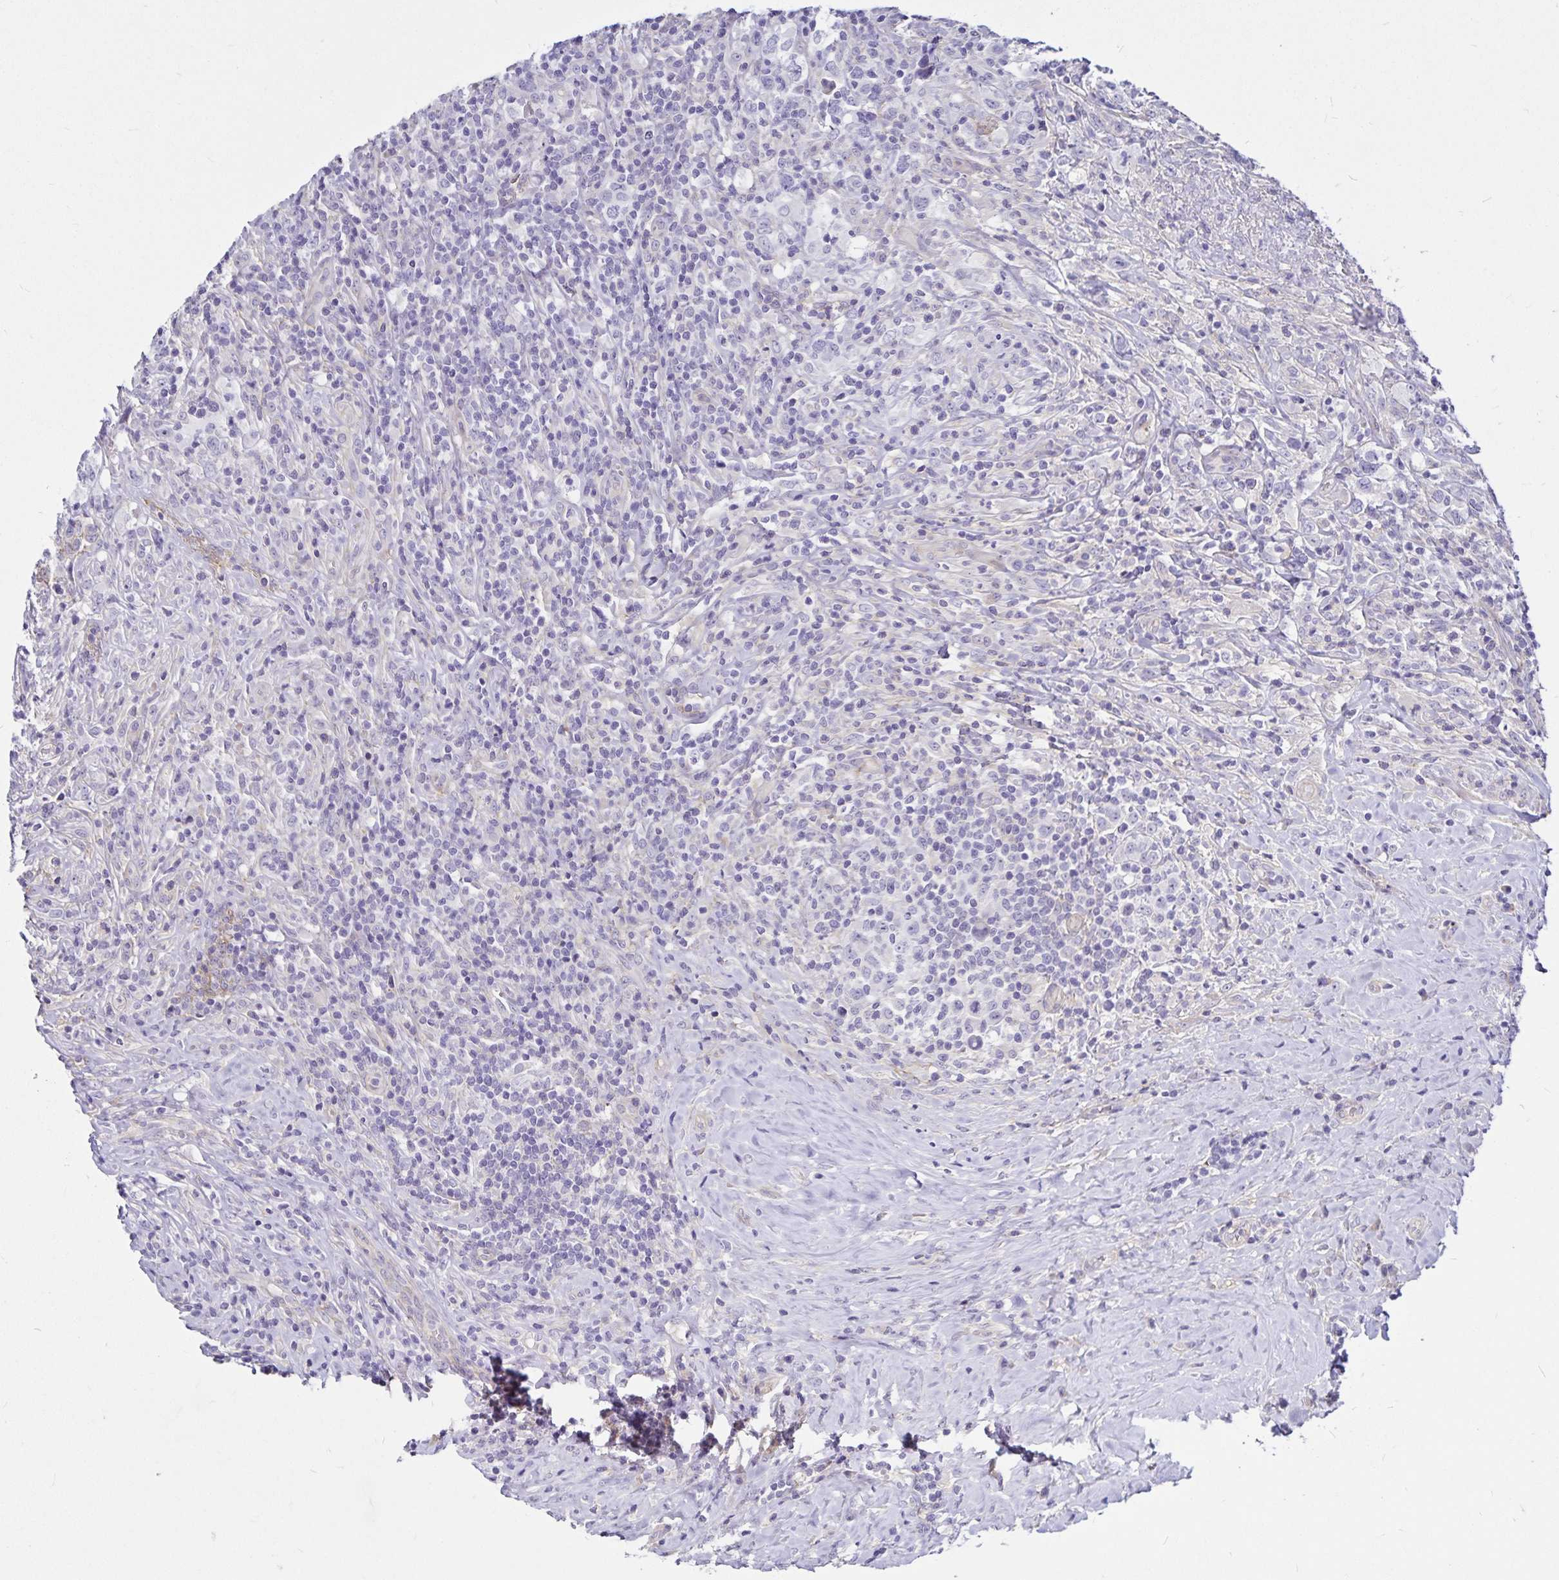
{"staining": {"intensity": "negative", "quantity": "none", "location": "none"}, "tissue": "lymphoma", "cell_type": "Tumor cells", "image_type": "cancer", "snomed": [{"axis": "morphology", "description": "Hodgkin's disease, NOS"}, {"axis": "topography", "description": "Lymph node"}], "caption": "The photomicrograph demonstrates no significant staining in tumor cells of lymphoma.", "gene": "GNG12", "patient": {"sex": "female", "age": 18}}